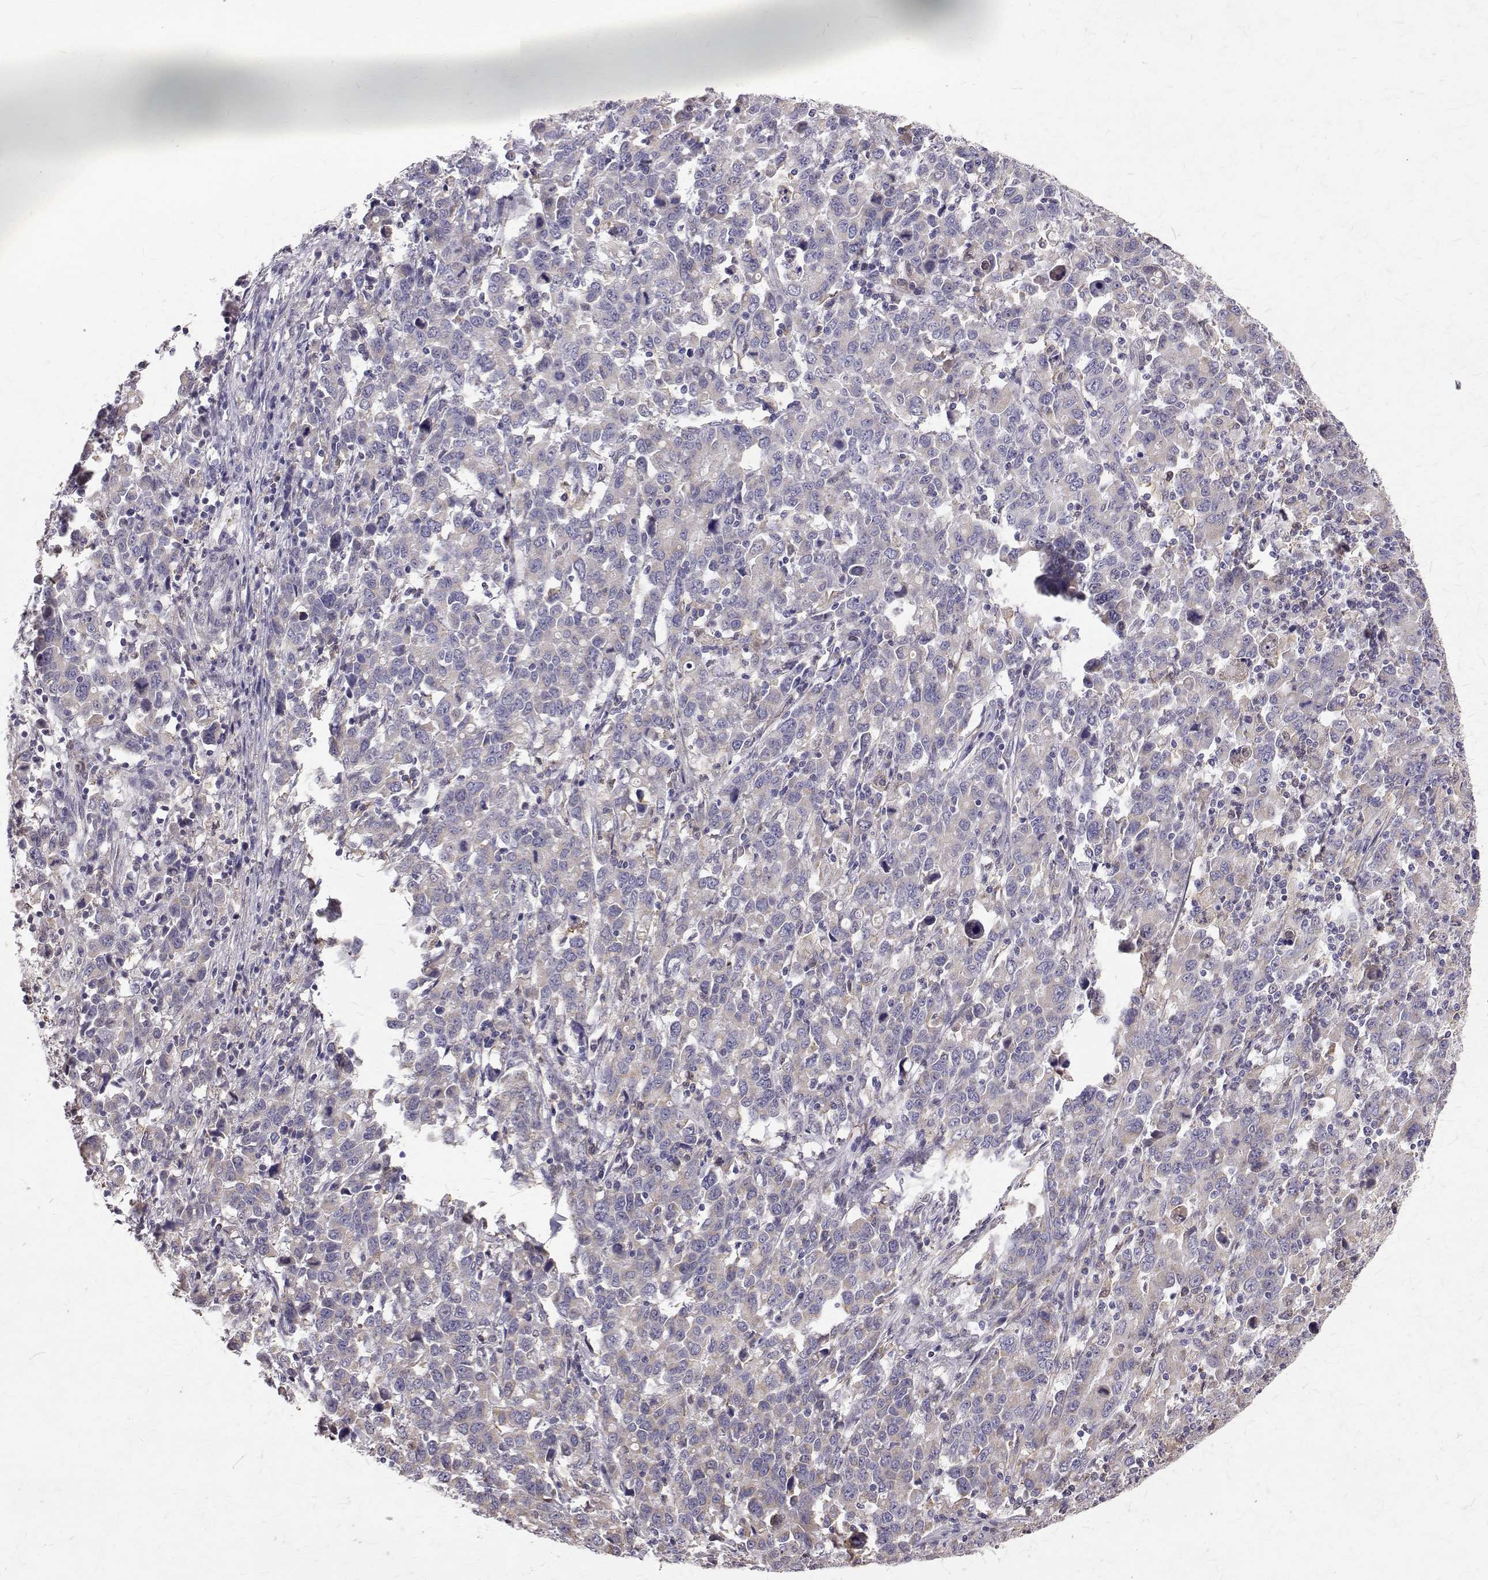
{"staining": {"intensity": "negative", "quantity": "none", "location": "none"}, "tissue": "stomach cancer", "cell_type": "Tumor cells", "image_type": "cancer", "snomed": [{"axis": "morphology", "description": "Adenocarcinoma, NOS"}, {"axis": "topography", "description": "Stomach, upper"}], "caption": "Immunohistochemical staining of human stomach cancer shows no significant staining in tumor cells. (IHC, brightfield microscopy, high magnification).", "gene": "CCDC89", "patient": {"sex": "male", "age": 69}}